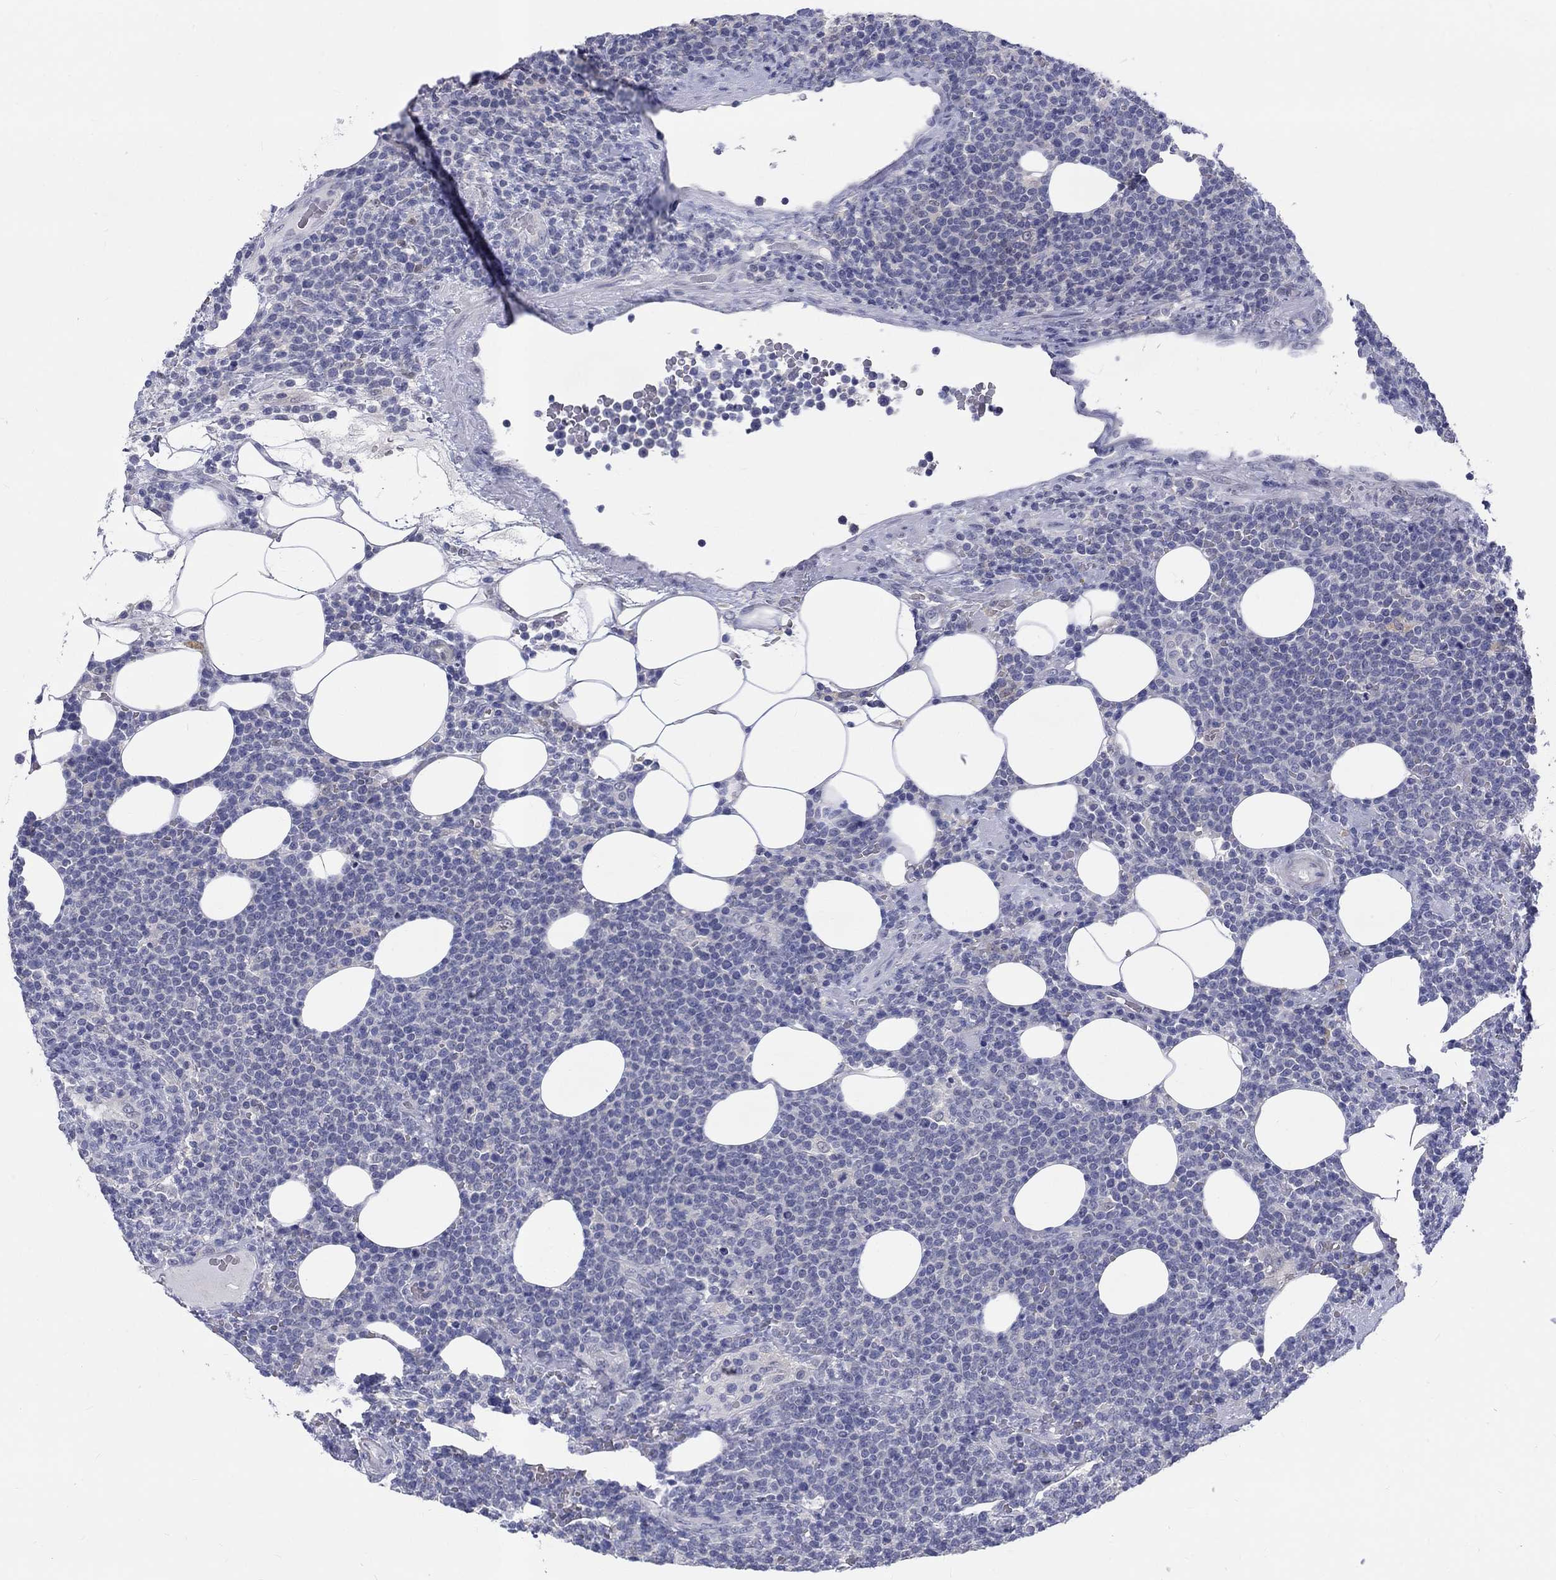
{"staining": {"intensity": "negative", "quantity": "none", "location": "none"}, "tissue": "lymphoma", "cell_type": "Tumor cells", "image_type": "cancer", "snomed": [{"axis": "morphology", "description": "Malignant lymphoma, non-Hodgkin's type, High grade"}, {"axis": "topography", "description": "Lymph node"}], "caption": "Human lymphoma stained for a protein using immunohistochemistry displays no staining in tumor cells.", "gene": "EGFLAM", "patient": {"sex": "male", "age": 61}}